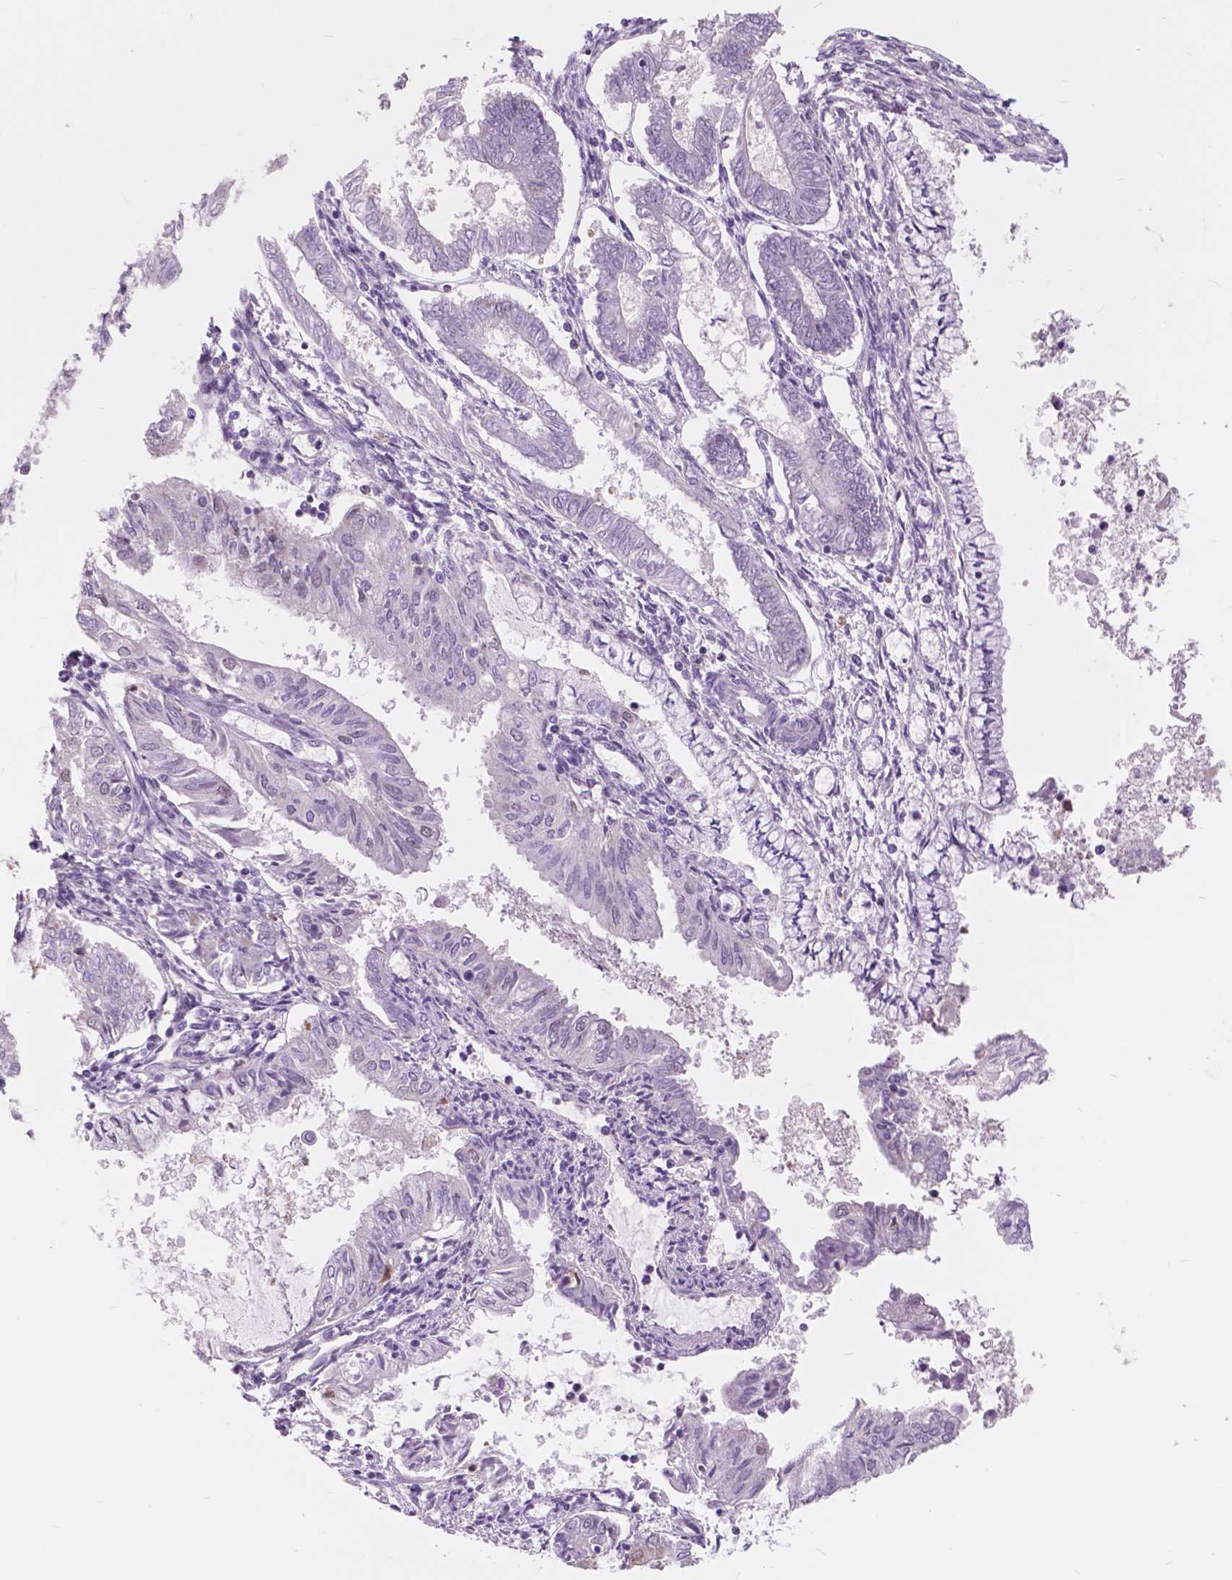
{"staining": {"intensity": "negative", "quantity": "none", "location": "none"}, "tissue": "endometrial cancer", "cell_type": "Tumor cells", "image_type": "cancer", "snomed": [{"axis": "morphology", "description": "Adenocarcinoma, NOS"}, {"axis": "topography", "description": "Endometrium"}], "caption": "Tumor cells show no significant protein positivity in endometrial cancer (adenocarcinoma). (DAB IHC, high magnification).", "gene": "FXYD2", "patient": {"sex": "female", "age": 68}}